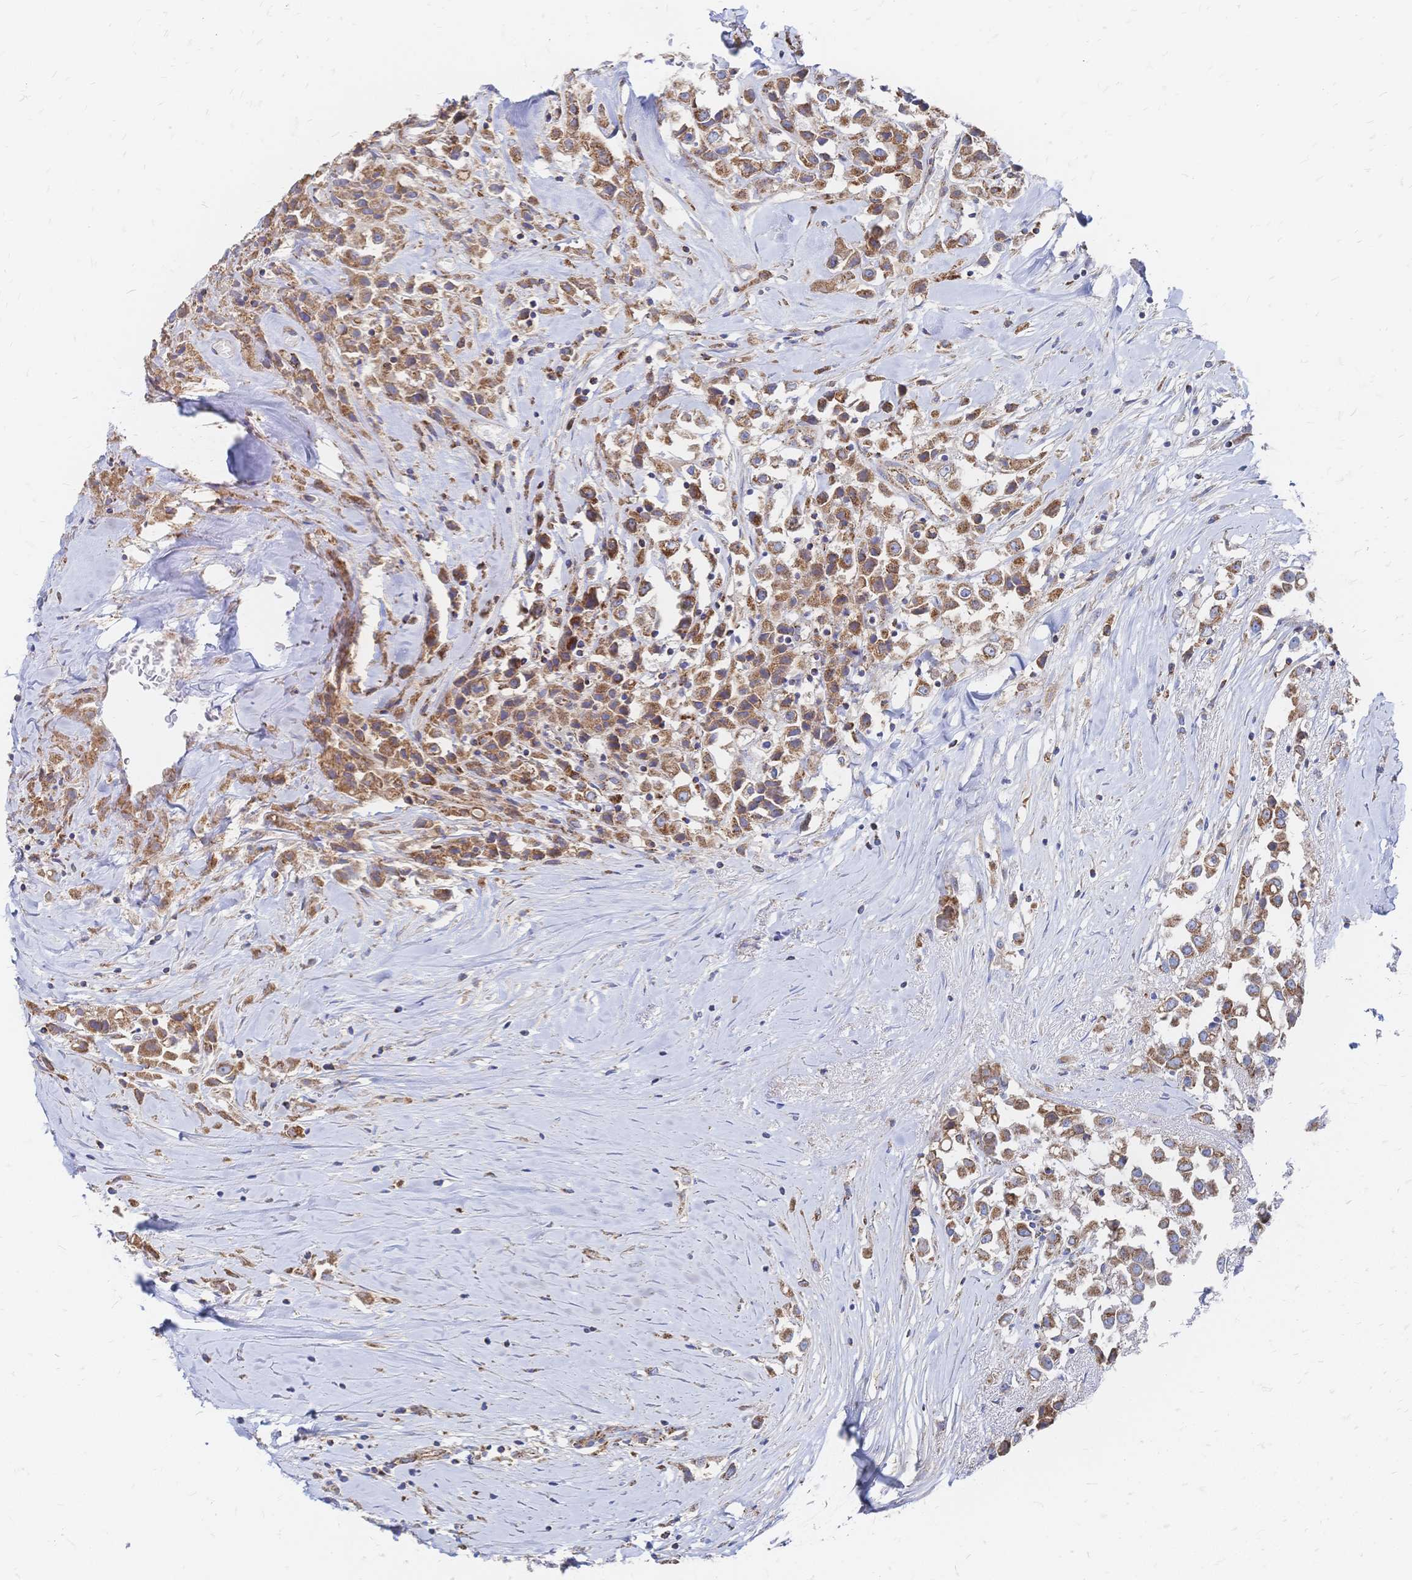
{"staining": {"intensity": "moderate", "quantity": ">75%", "location": "cytoplasmic/membranous"}, "tissue": "breast cancer", "cell_type": "Tumor cells", "image_type": "cancer", "snomed": [{"axis": "morphology", "description": "Duct carcinoma"}, {"axis": "topography", "description": "Breast"}], "caption": "Breast invasive ductal carcinoma stained with DAB (3,3'-diaminobenzidine) immunohistochemistry shows medium levels of moderate cytoplasmic/membranous staining in about >75% of tumor cells. Nuclei are stained in blue.", "gene": "SORBS1", "patient": {"sex": "female", "age": 61}}